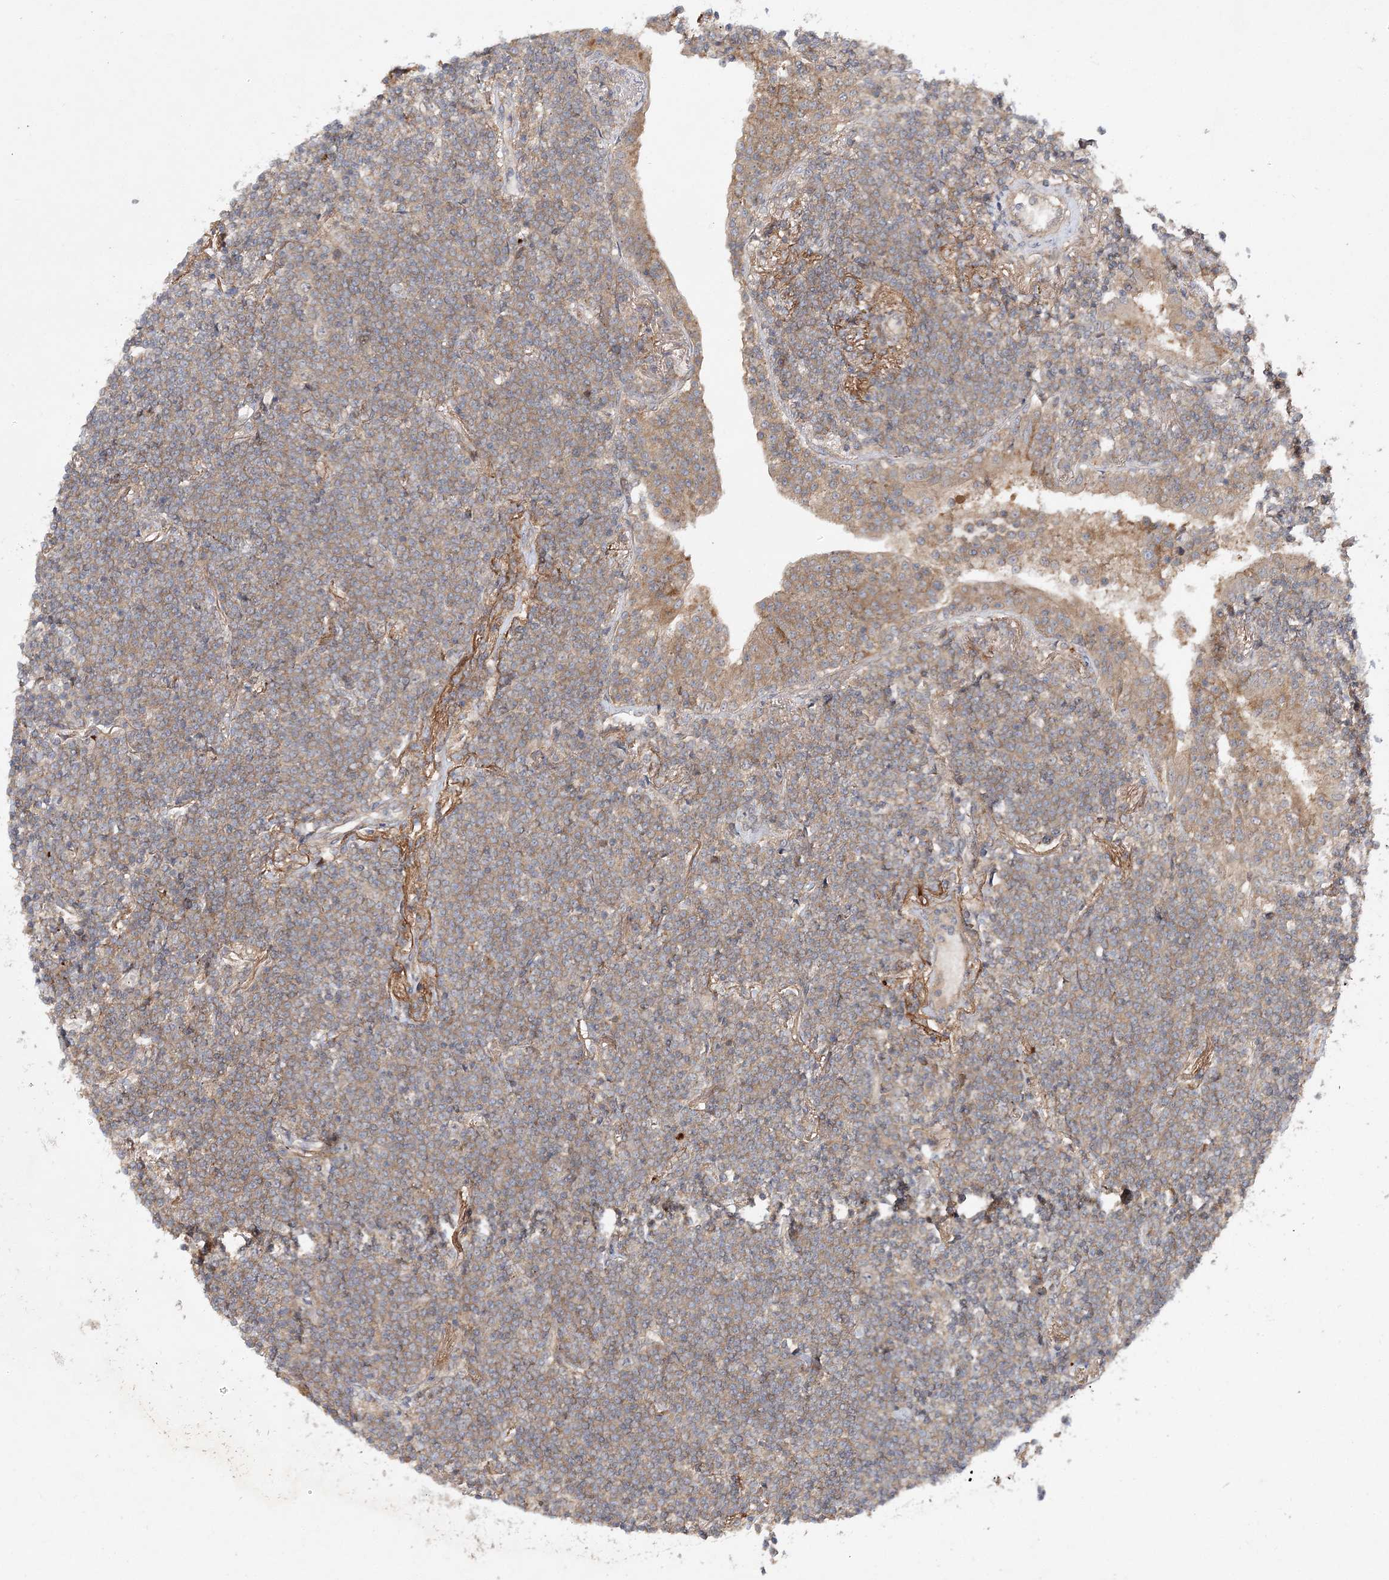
{"staining": {"intensity": "moderate", "quantity": ">75%", "location": "cytoplasmic/membranous"}, "tissue": "lymphoma", "cell_type": "Tumor cells", "image_type": "cancer", "snomed": [{"axis": "morphology", "description": "Malignant lymphoma, non-Hodgkin's type, Low grade"}, {"axis": "topography", "description": "Lung"}], "caption": "Protein staining reveals moderate cytoplasmic/membranous positivity in about >75% of tumor cells in lymphoma.", "gene": "TMEM9B", "patient": {"sex": "female", "age": 71}}